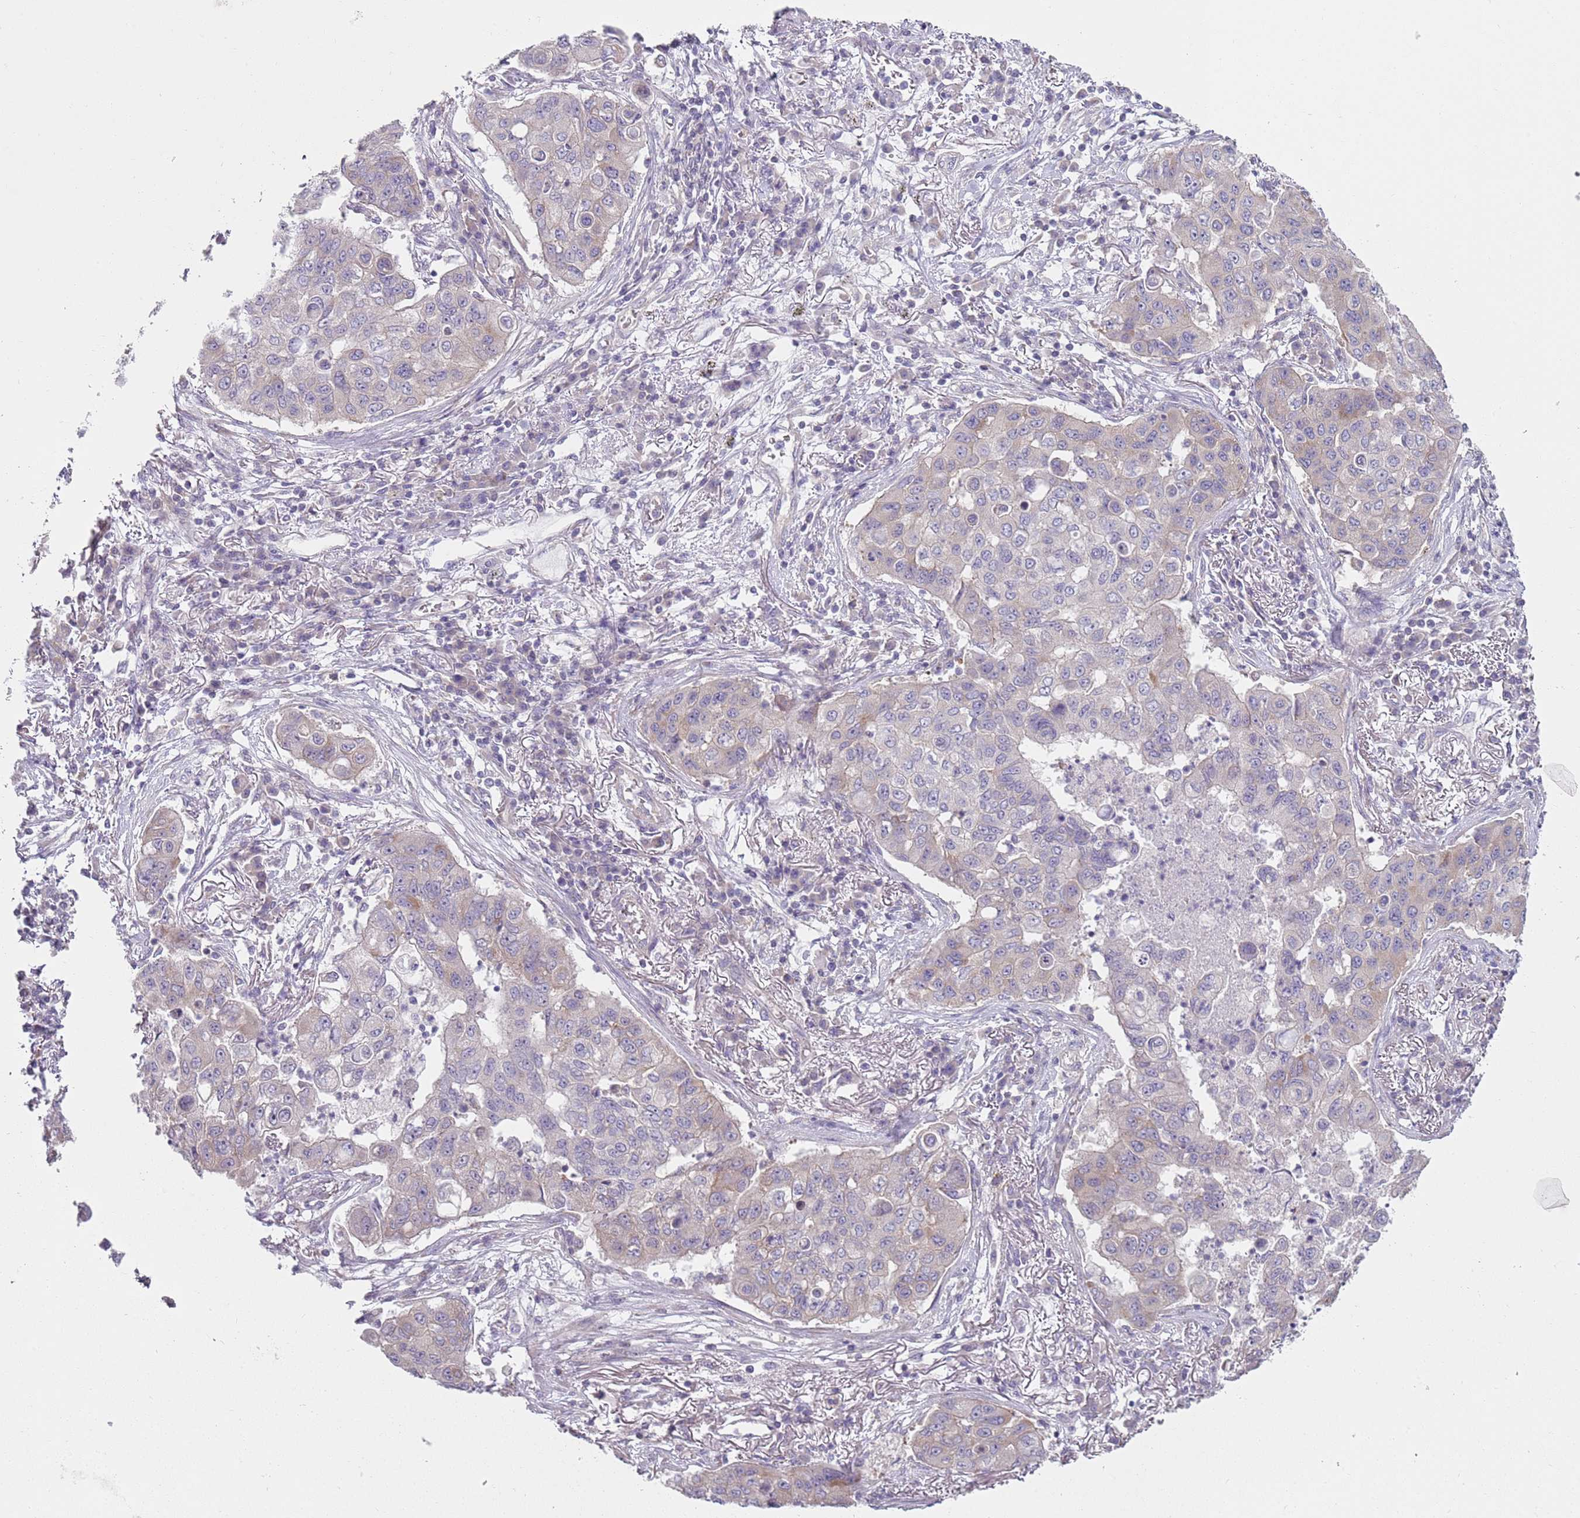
{"staining": {"intensity": "weak", "quantity": "<25%", "location": "cytoplasmic/membranous"}, "tissue": "lung cancer", "cell_type": "Tumor cells", "image_type": "cancer", "snomed": [{"axis": "morphology", "description": "Squamous cell carcinoma, NOS"}, {"axis": "topography", "description": "Lung"}], "caption": "A high-resolution micrograph shows immunohistochemistry (IHC) staining of lung cancer, which demonstrates no significant positivity in tumor cells.", "gene": "SLC26A6", "patient": {"sex": "male", "age": 74}}